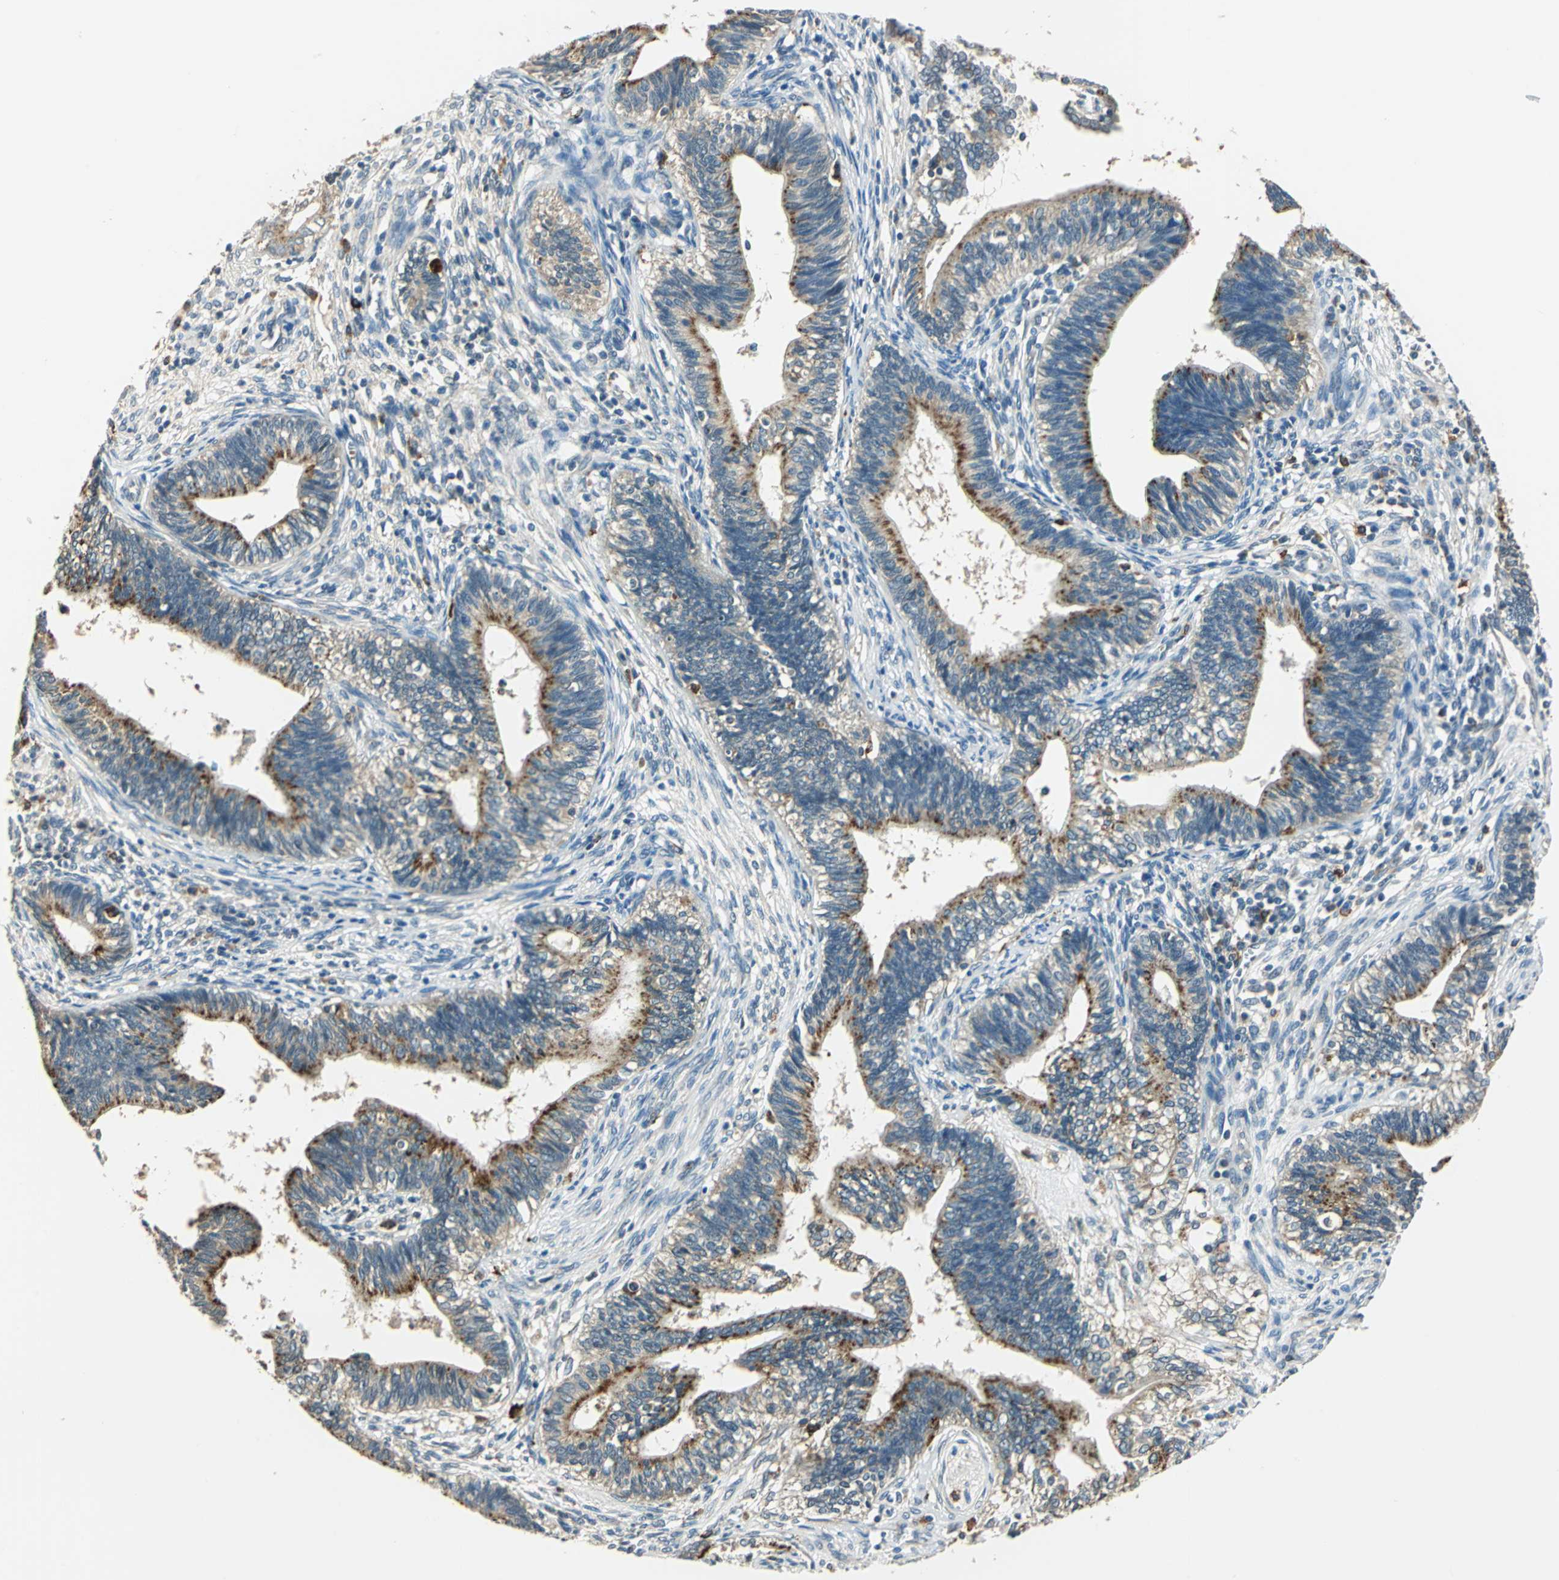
{"staining": {"intensity": "moderate", "quantity": "<25%", "location": "cytoplasmic/membranous"}, "tissue": "cervical cancer", "cell_type": "Tumor cells", "image_type": "cancer", "snomed": [{"axis": "morphology", "description": "Adenocarcinoma, NOS"}, {"axis": "topography", "description": "Cervix"}], "caption": "Cervical adenocarcinoma stained for a protein exhibits moderate cytoplasmic/membranous positivity in tumor cells. The protein is shown in brown color, while the nuclei are stained blue.", "gene": "NIT1", "patient": {"sex": "female", "age": 44}}